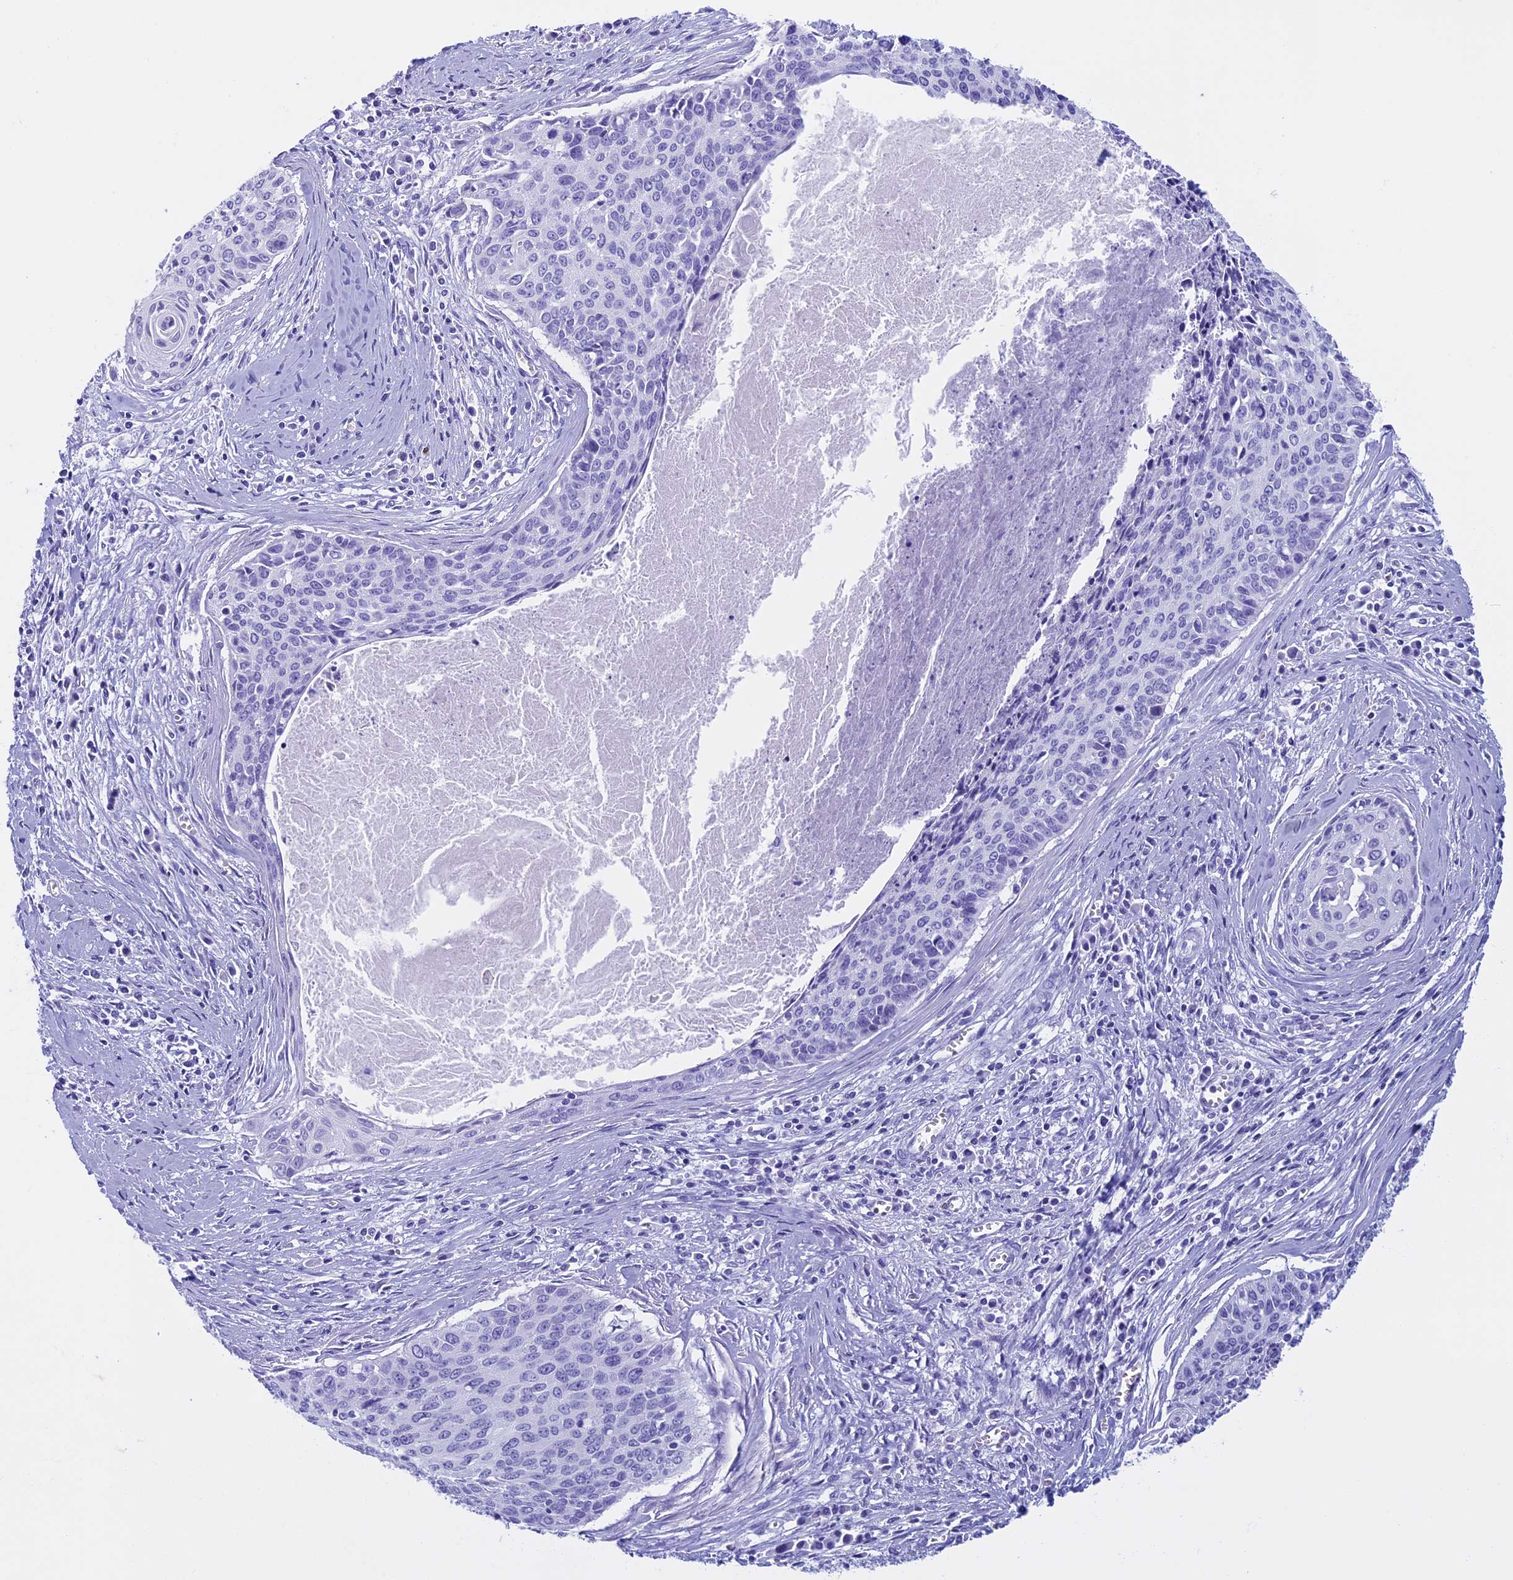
{"staining": {"intensity": "negative", "quantity": "none", "location": "none"}, "tissue": "cervical cancer", "cell_type": "Tumor cells", "image_type": "cancer", "snomed": [{"axis": "morphology", "description": "Squamous cell carcinoma, NOS"}, {"axis": "topography", "description": "Cervix"}], "caption": "The micrograph displays no significant positivity in tumor cells of cervical cancer.", "gene": "FAM169A", "patient": {"sex": "female", "age": 55}}